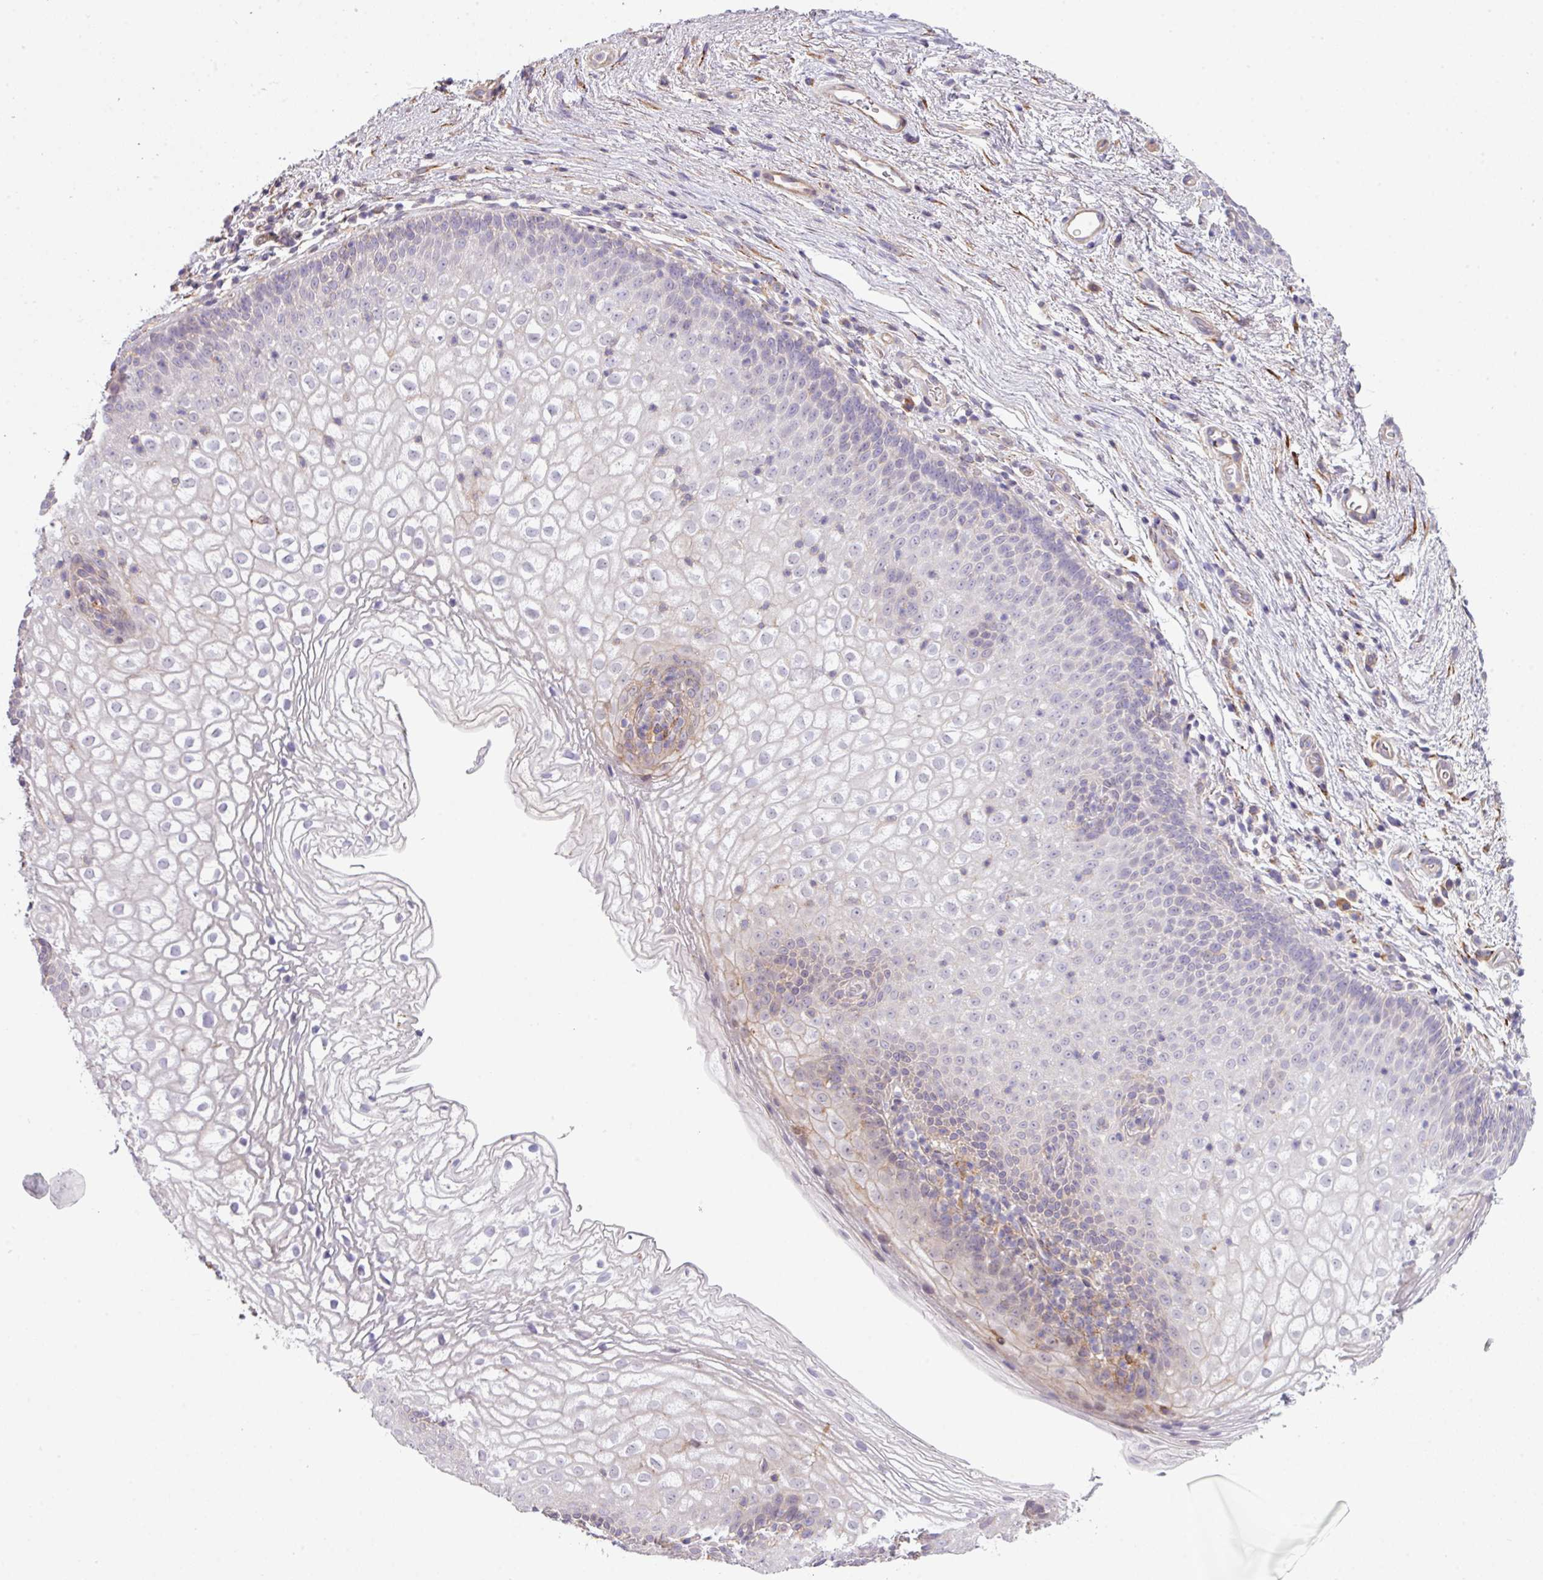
{"staining": {"intensity": "negative", "quantity": "none", "location": "none"}, "tissue": "vagina", "cell_type": "Squamous epithelial cells", "image_type": "normal", "snomed": [{"axis": "morphology", "description": "Normal tissue, NOS"}, {"axis": "topography", "description": "Vagina"}], "caption": "Vagina stained for a protein using immunohistochemistry demonstrates no staining squamous epithelial cells.", "gene": "LRRC41", "patient": {"sex": "female", "age": 47}}